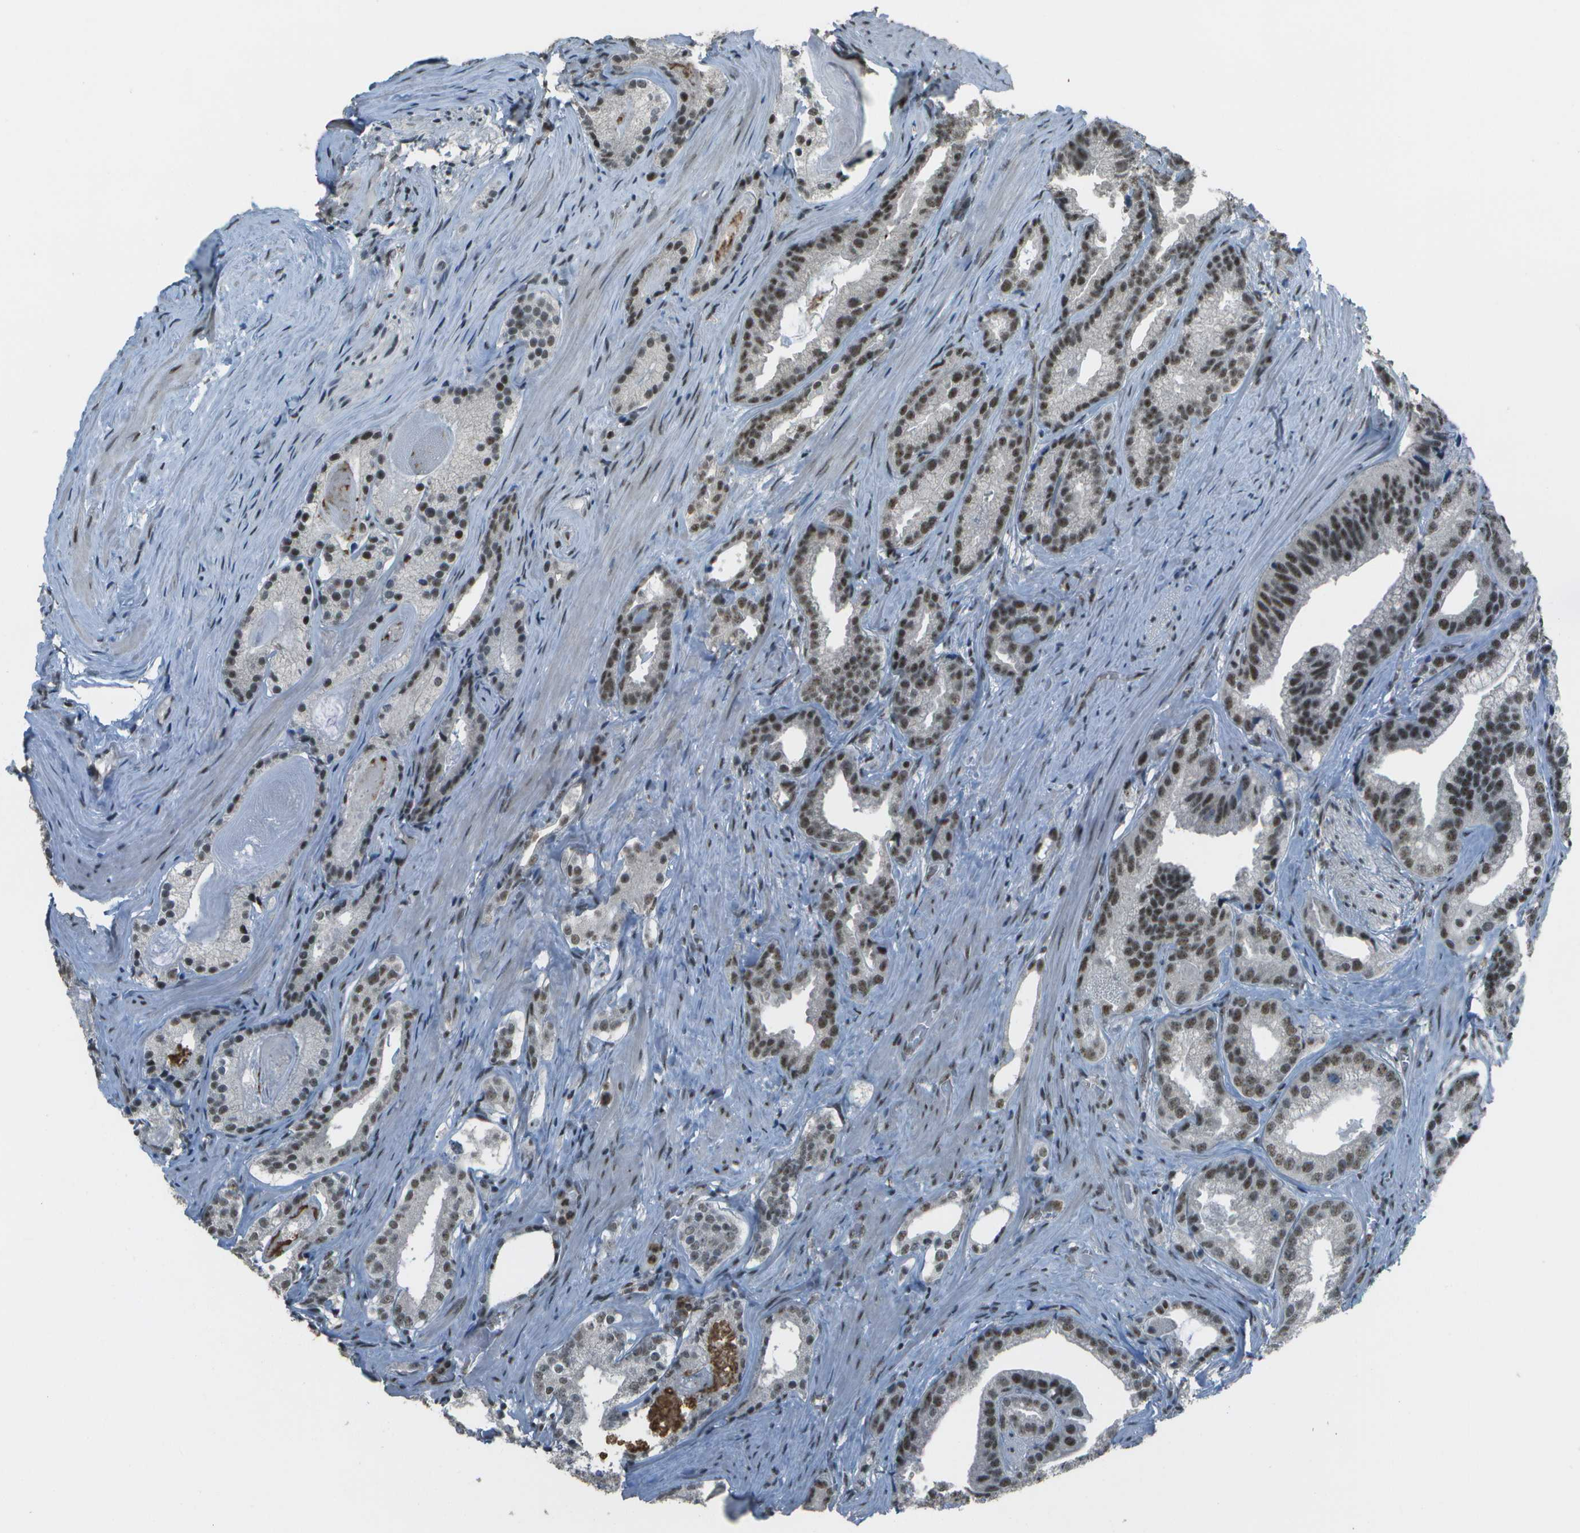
{"staining": {"intensity": "moderate", "quantity": ">75%", "location": "nuclear"}, "tissue": "prostate cancer", "cell_type": "Tumor cells", "image_type": "cancer", "snomed": [{"axis": "morphology", "description": "Adenocarcinoma, Low grade"}, {"axis": "topography", "description": "Prostate"}], "caption": "Immunohistochemical staining of human prostate low-grade adenocarcinoma demonstrates medium levels of moderate nuclear protein staining in approximately >75% of tumor cells. The staining is performed using DAB (3,3'-diaminobenzidine) brown chromogen to label protein expression. The nuclei are counter-stained blue using hematoxylin.", "gene": "DEPDC1", "patient": {"sex": "male", "age": 59}}